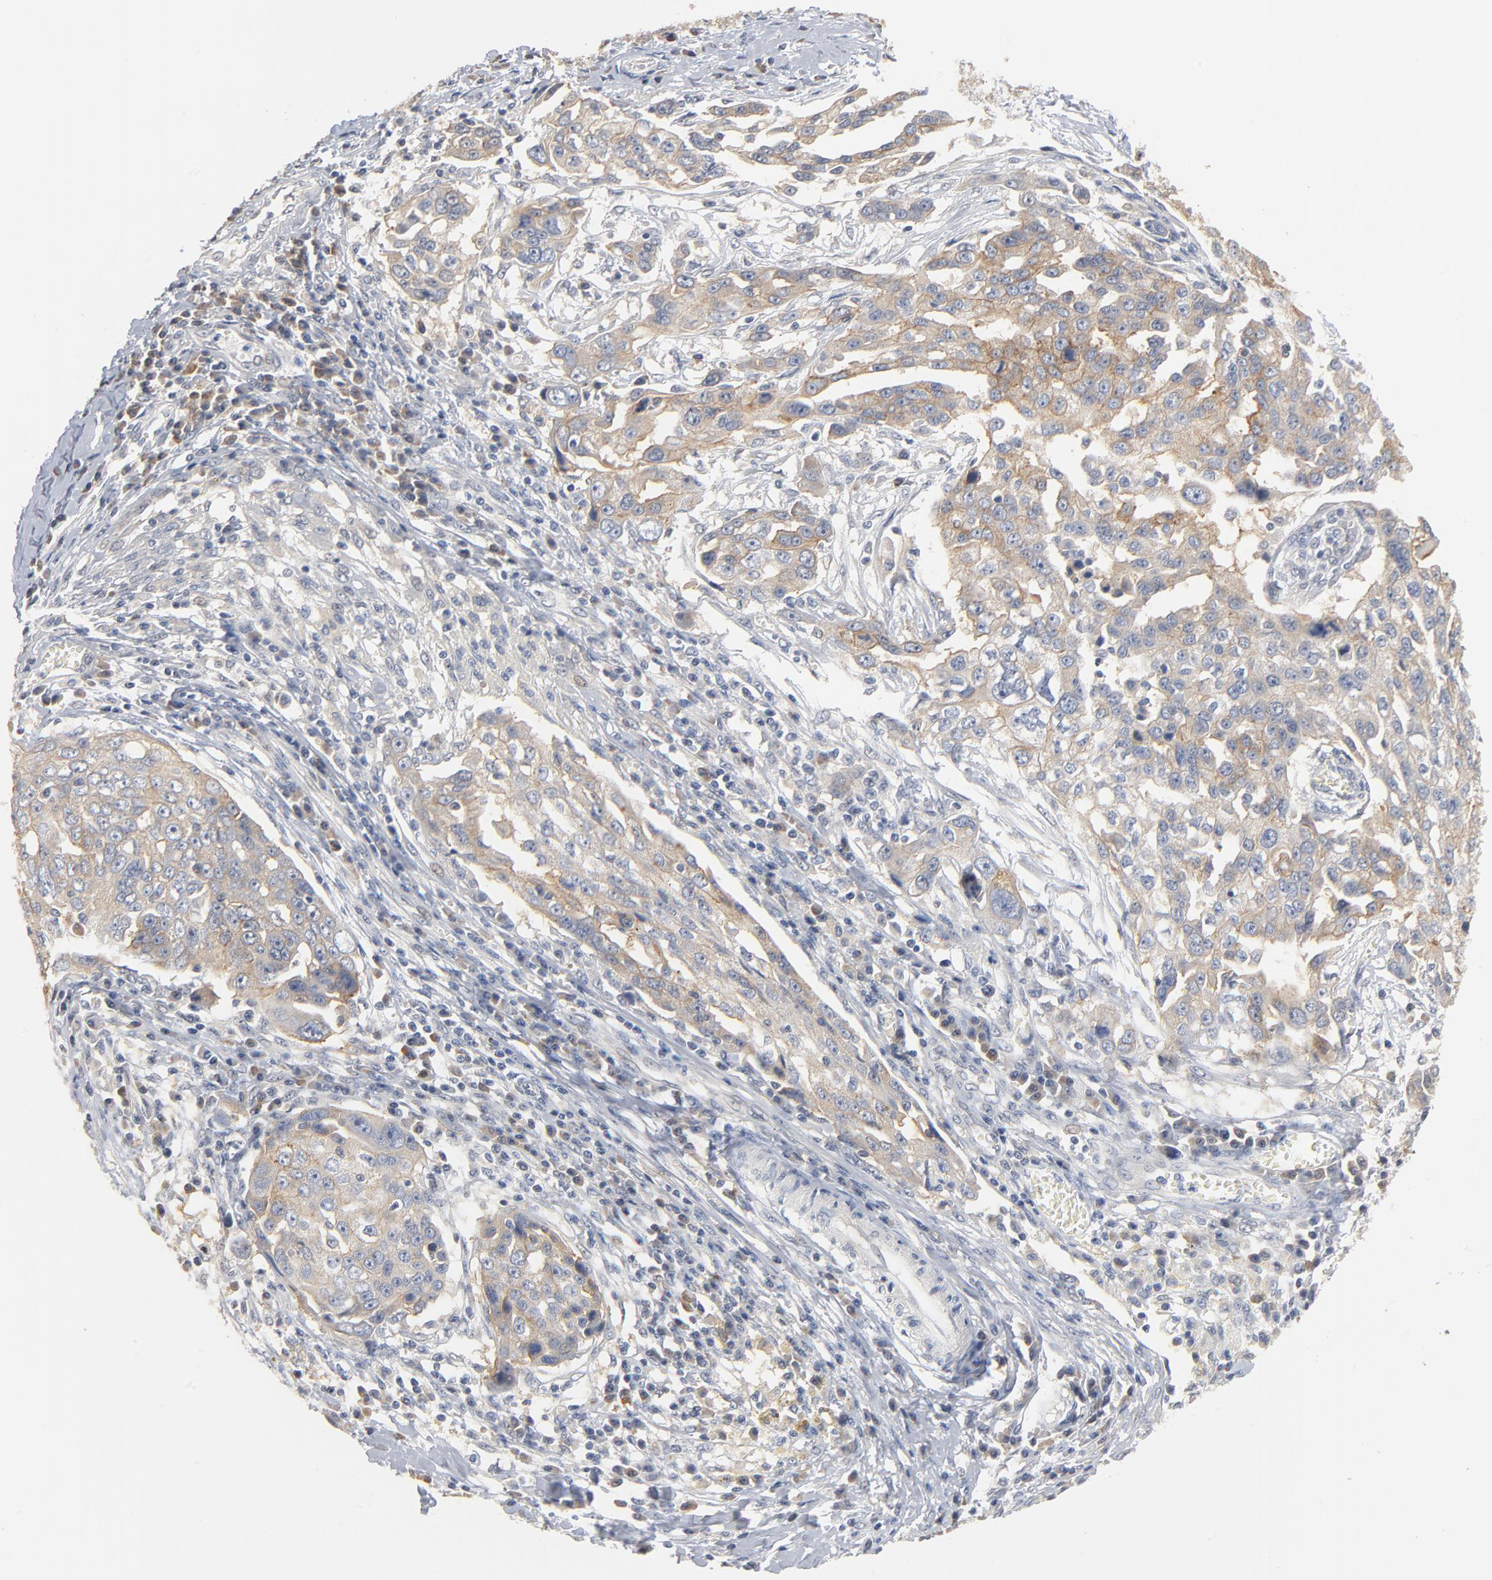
{"staining": {"intensity": "weak", "quantity": ">75%", "location": "cytoplasmic/membranous"}, "tissue": "ovarian cancer", "cell_type": "Tumor cells", "image_type": "cancer", "snomed": [{"axis": "morphology", "description": "Carcinoma, endometroid"}, {"axis": "topography", "description": "Ovary"}], "caption": "Human ovarian cancer (endometroid carcinoma) stained for a protein (brown) displays weak cytoplasmic/membranous positive expression in about >75% of tumor cells.", "gene": "EPCAM", "patient": {"sex": "female", "age": 75}}